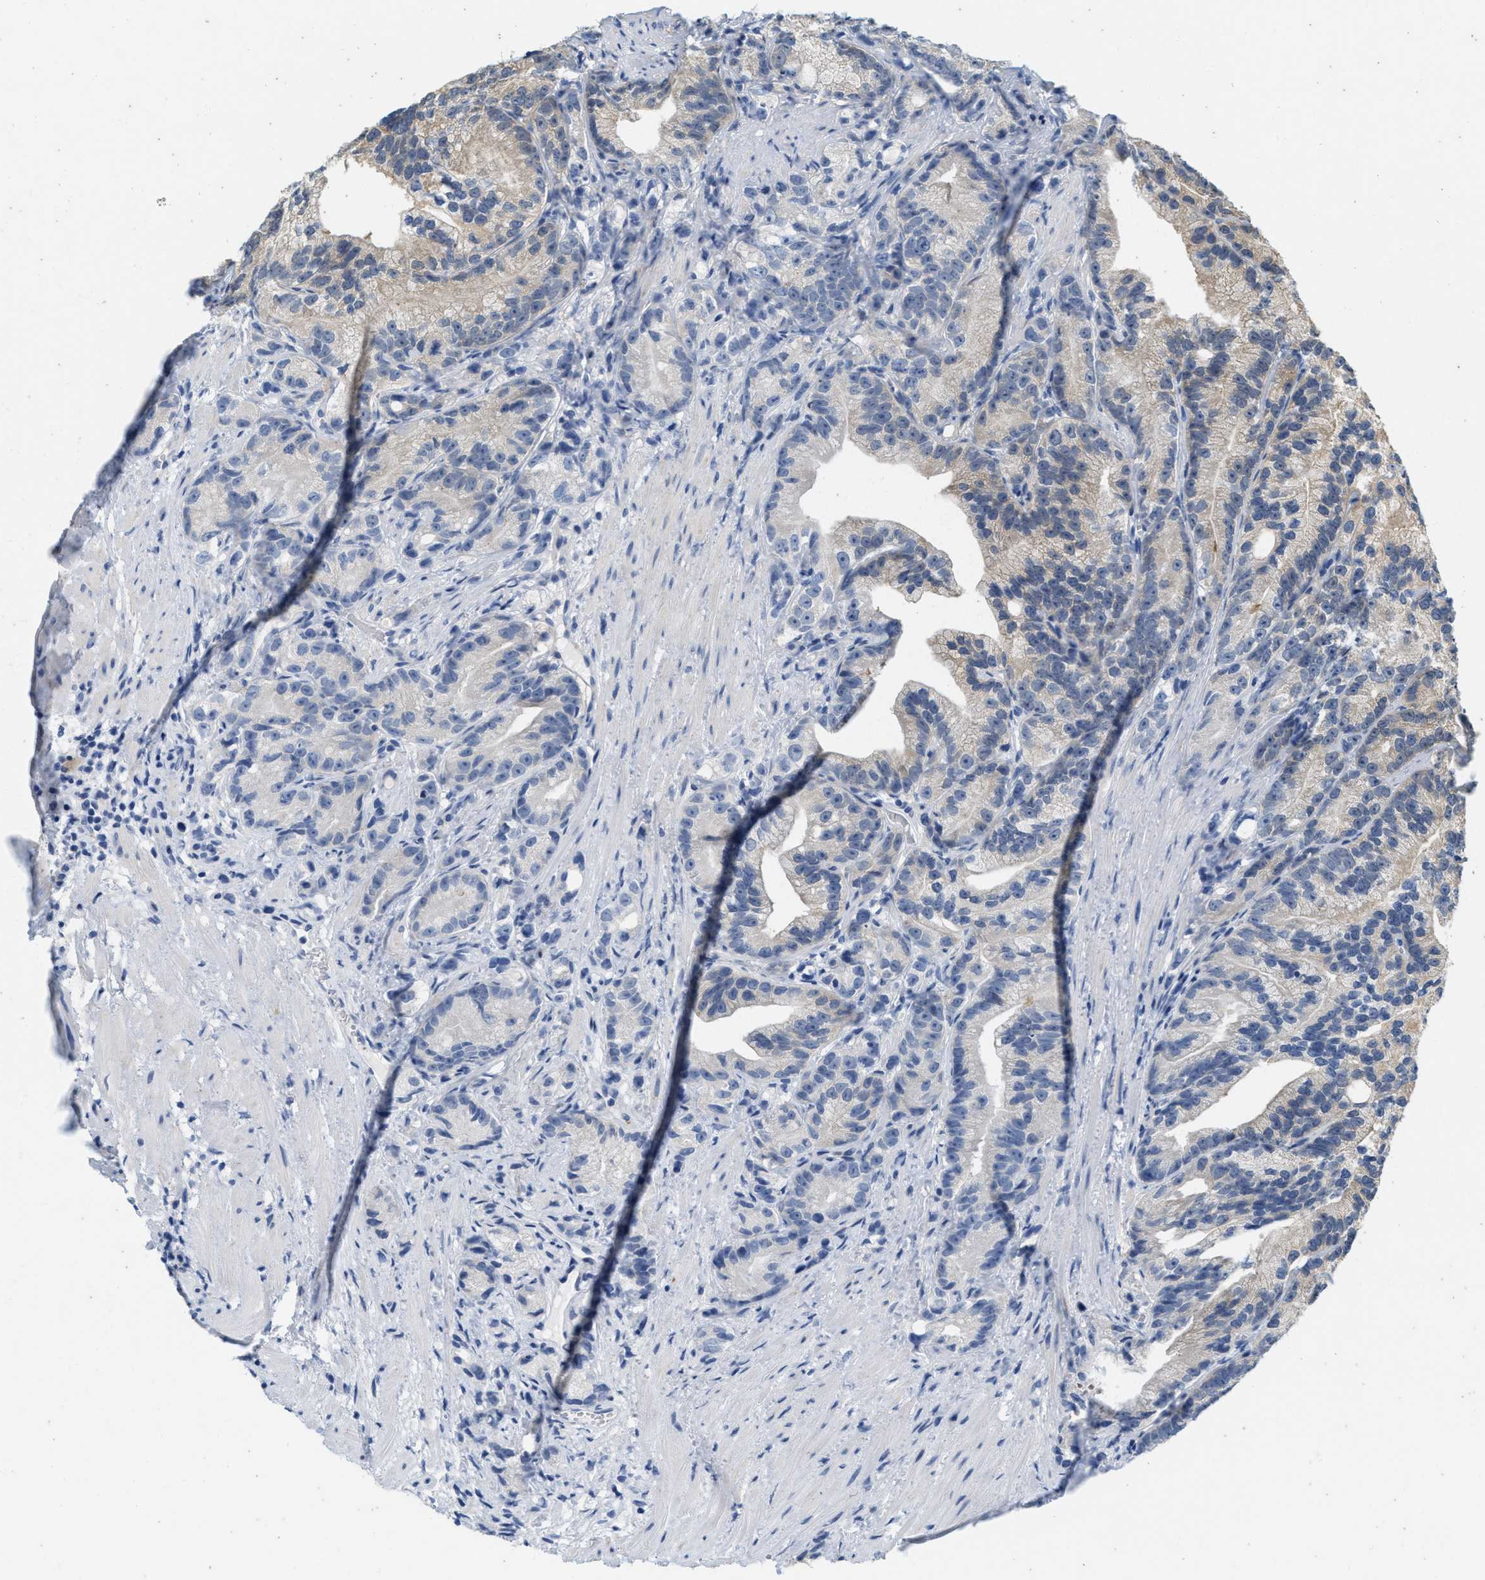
{"staining": {"intensity": "weak", "quantity": "<25%", "location": "cytoplasmic/membranous"}, "tissue": "prostate cancer", "cell_type": "Tumor cells", "image_type": "cancer", "snomed": [{"axis": "morphology", "description": "Adenocarcinoma, Low grade"}, {"axis": "topography", "description": "Prostate"}], "caption": "Immunohistochemistry photomicrograph of neoplastic tissue: human adenocarcinoma (low-grade) (prostate) stained with DAB (3,3'-diaminobenzidine) displays no significant protein expression in tumor cells. The staining was performed using DAB (3,3'-diaminobenzidine) to visualize the protein expression in brown, while the nuclei were stained in blue with hematoxylin (Magnification: 20x).", "gene": "ABCB11", "patient": {"sex": "male", "age": 89}}